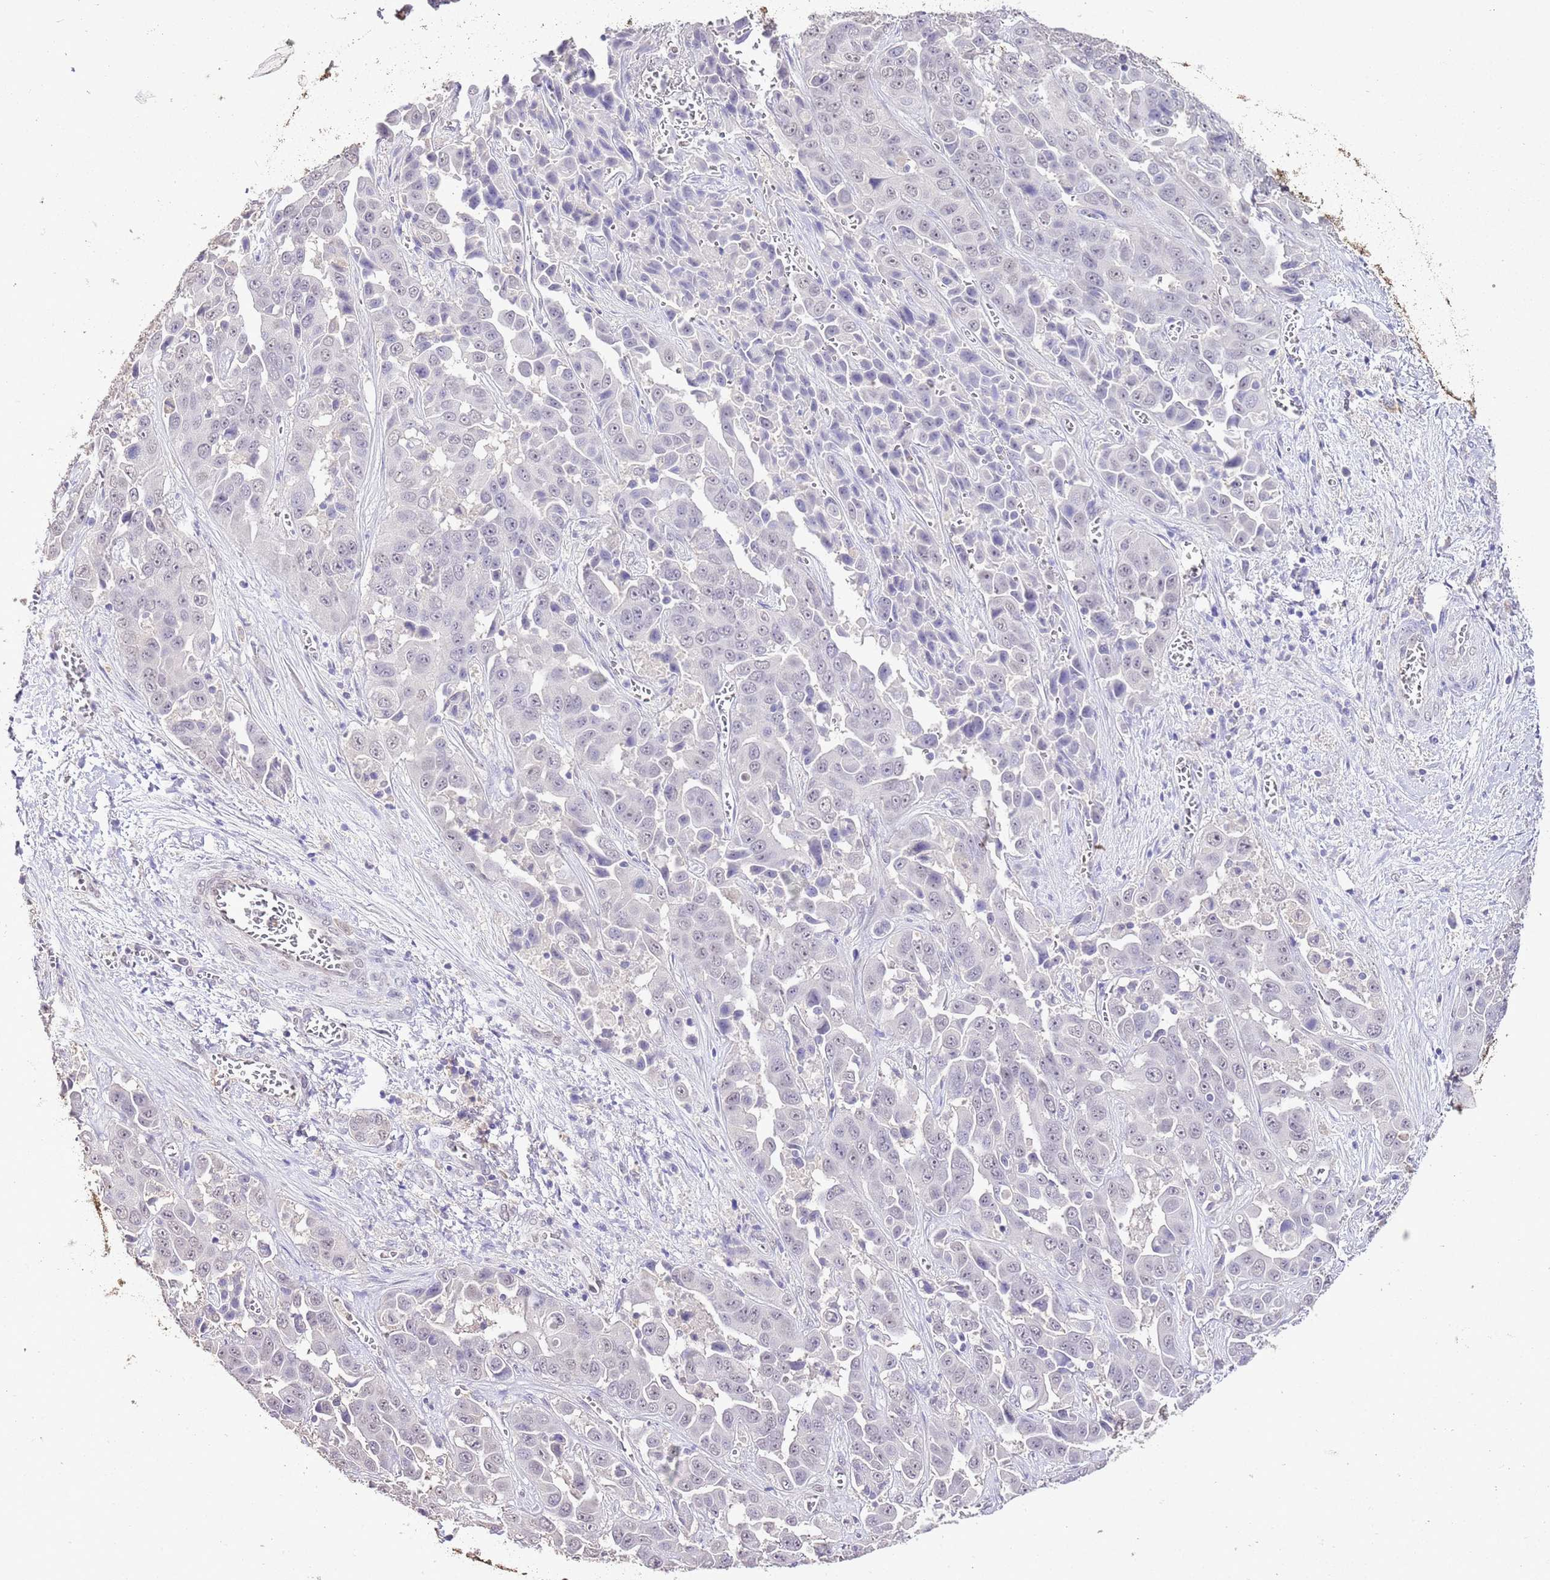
{"staining": {"intensity": "negative", "quantity": "none", "location": "none"}, "tissue": "liver cancer", "cell_type": "Tumor cells", "image_type": "cancer", "snomed": [{"axis": "morphology", "description": "Cholangiocarcinoma"}, {"axis": "topography", "description": "Liver"}], "caption": "A high-resolution image shows immunohistochemistry (IHC) staining of cholangiocarcinoma (liver), which shows no significant positivity in tumor cells. (Brightfield microscopy of DAB IHC at high magnification).", "gene": "IZUMO4", "patient": {"sex": "female", "age": 52}}